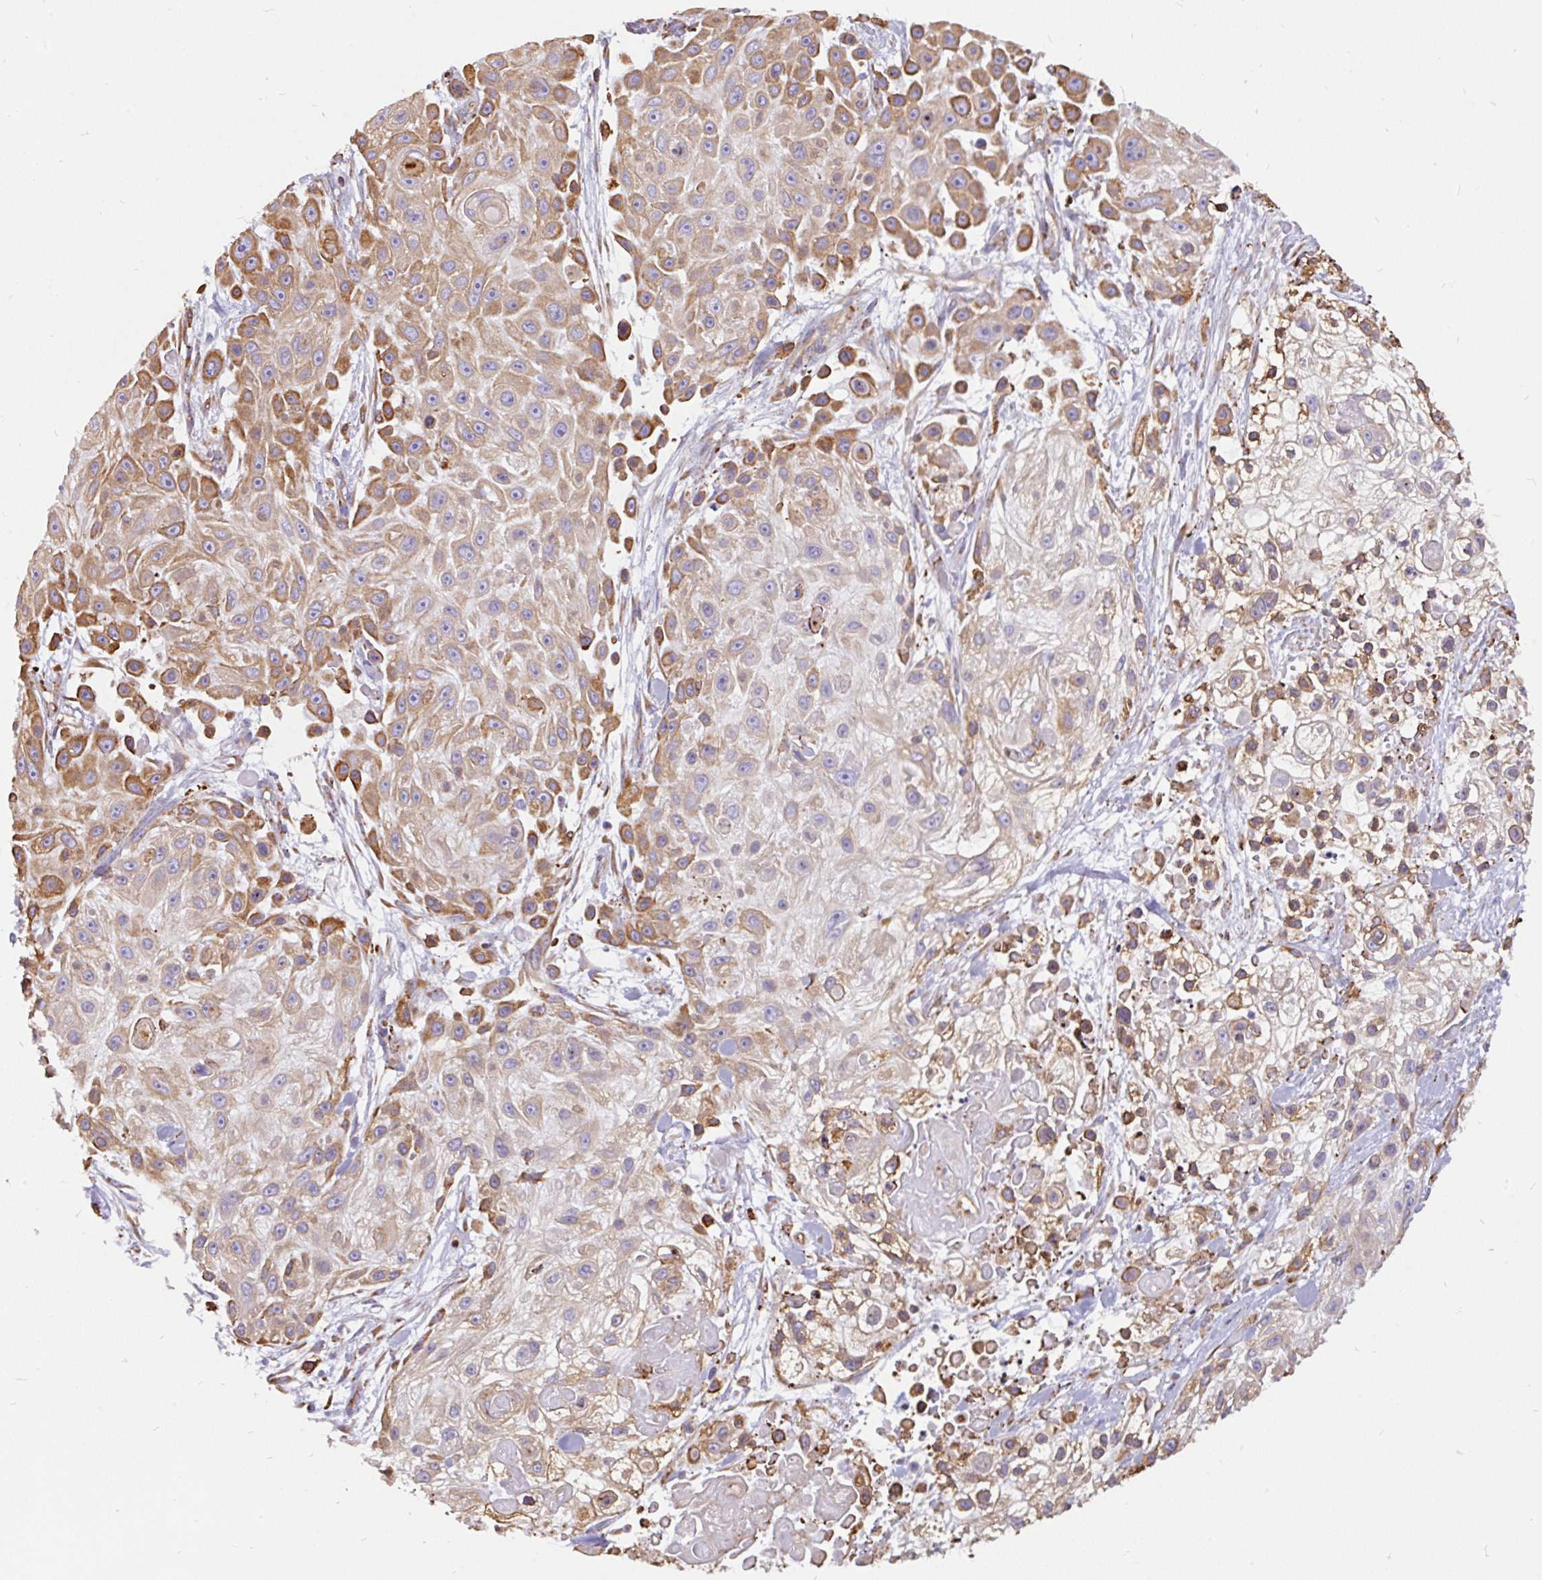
{"staining": {"intensity": "moderate", "quantity": ">75%", "location": "cytoplasmic/membranous"}, "tissue": "skin cancer", "cell_type": "Tumor cells", "image_type": "cancer", "snomed": [{"axis": "morphology", "description": "Squamous cell carcinoma, NOS"}, {"axis": "topography", "description": "Skin"}], "caption": "IHC image of skin cancer (squamous cell carcinoma) stained for a protein (brown), which displays medium levels of moderate cytoplasmic/membranous expression in approximately >75% of tumor cells.", "gene": "EML5", "patient": {"sex": "male", "age": 67}}